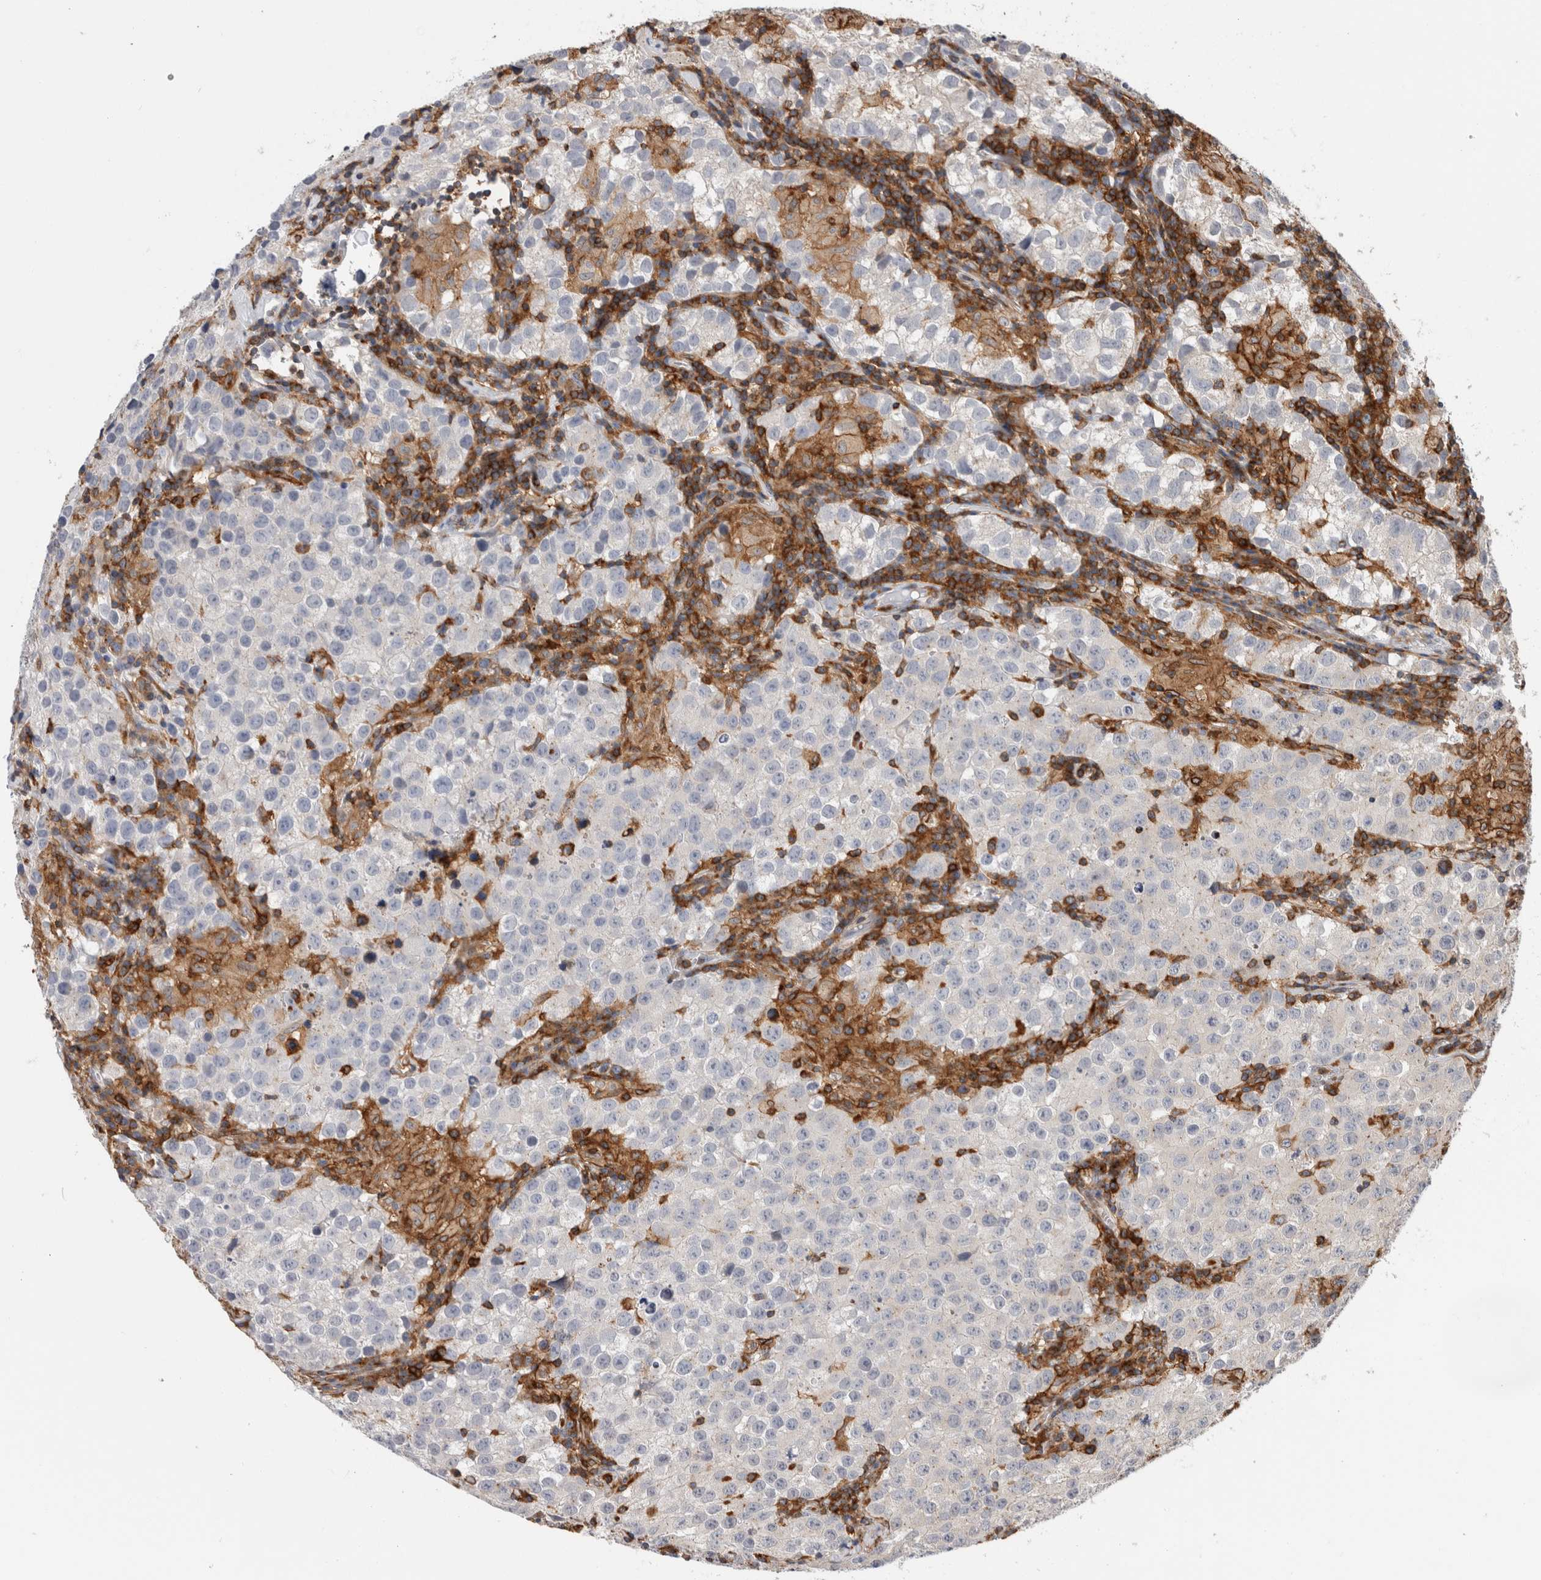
{"staining": {"intensity": "negative", "quantity": "none", "location": "none"}, "tissue": "testis cancer", "cell_type": "Tumor cells", "image_type": "cancer", "snomed": [{"axis": "morphology", "description": "Seminoma, NOS"}, {"axis": "morphology", "description": "Carcinoma, Embryonal, NOS"}, {"axis": "topography", "description": "Testis"}], "caption": "This is a image of immunohistochemistry staining of testis cancer (seminoma), which shows no staining in tumor cells.", "gene": "CCDC88B", "patient": {"sex": "male", "age": 43}}